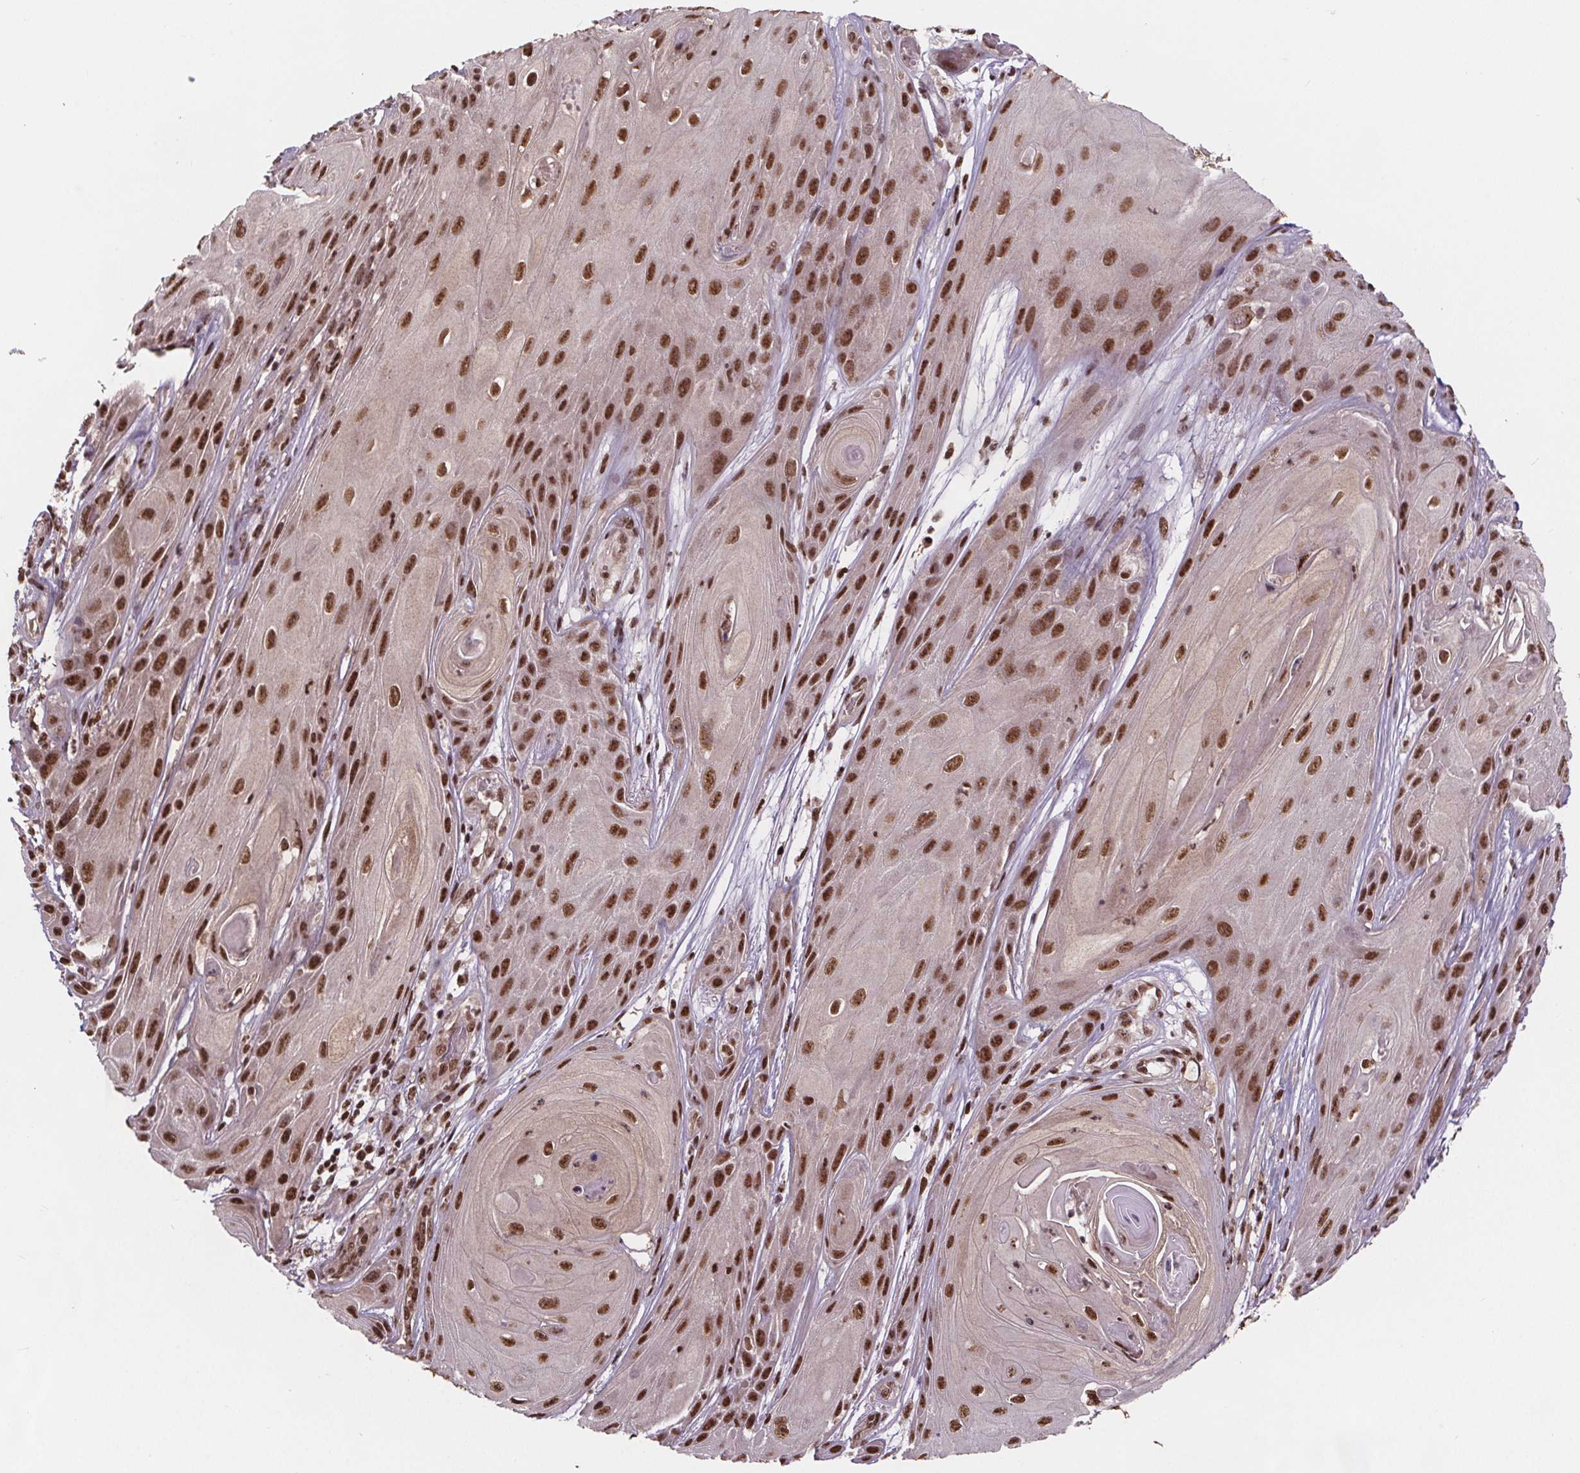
{"staining": {"intensity": "moderate", "quantity": ">75%", "location": "nuclear"}, "tissue": "skin cancer", "cell_type": "Tumor cells", "image_type": "cancer", "snomed": [{"axis": "morphology", "description": "Squamous cell carcinoma, NOS"}, {"axis": "topography", "description": "Skin"}], "caption": "Immunohistochemistry photomicrograph of squamous cell carcinoma (skin) stained for a protein (brown), which displays medium levels of moderate nuclear positivity in about >75% of tumor cells.", "gene": "JARID2", "patient": {"sex": "male", "age": 62}}